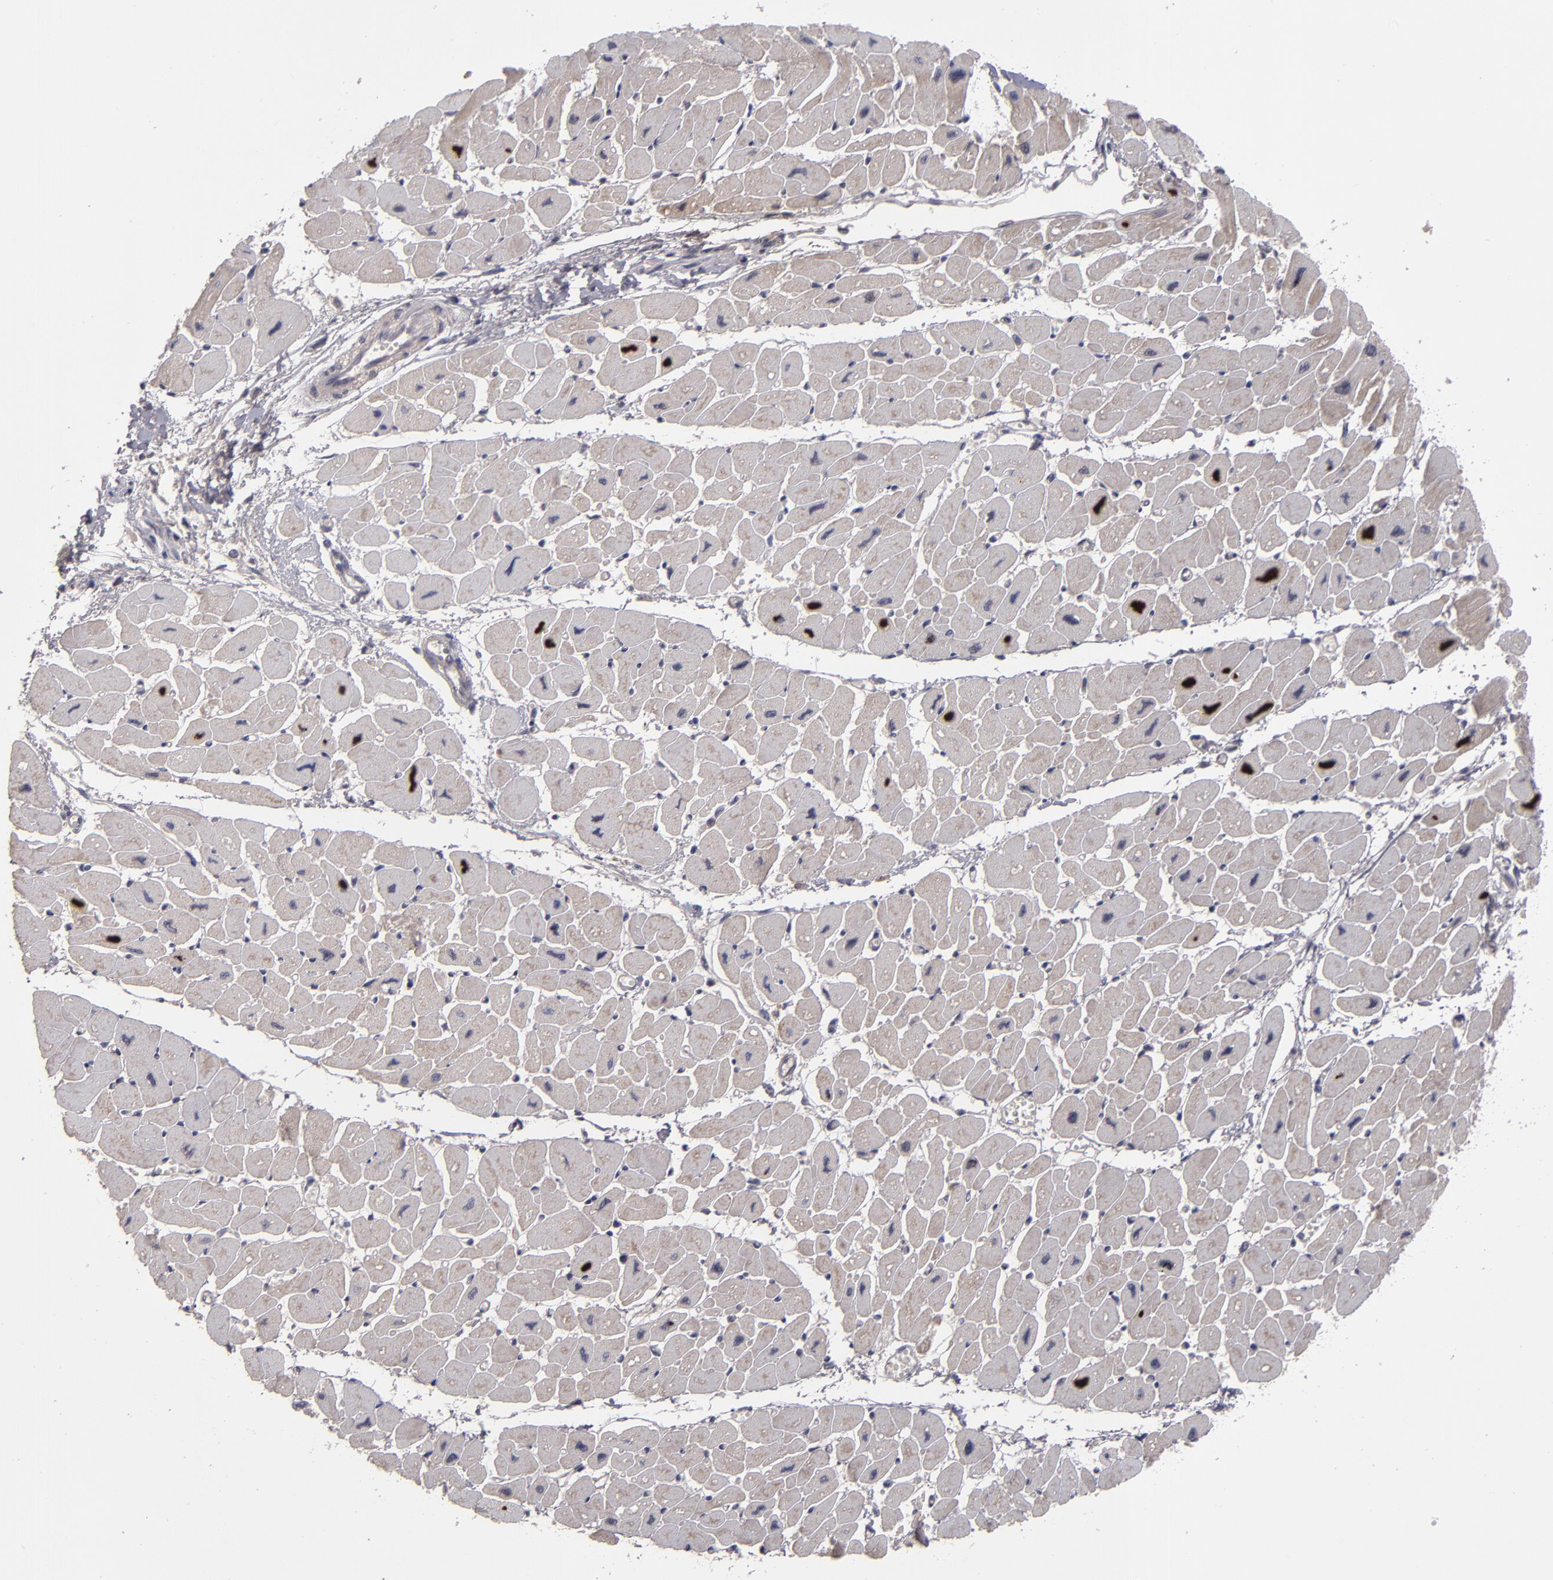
{"staining": {"intensity": "weak", "quantity": ">75%", "location": "cytoplasmic/membranous"}, "tissue": "heart muscle", "cell_type": "Cardiomyocytes", "image_type": "normal", "snomed": [{"axis": "morphology", "description": "Normal tissue, NOS"}, {"axis": "topography", "description": "Heart"}], "caption": "Human heart muscle stained with a brown dye demonstrates weak cytoplasmic/membranous positive staining in approximately >75% of cardiomyocytes.", "gene": "TYMS", "patient": {"sex": "female", "age": 54}}